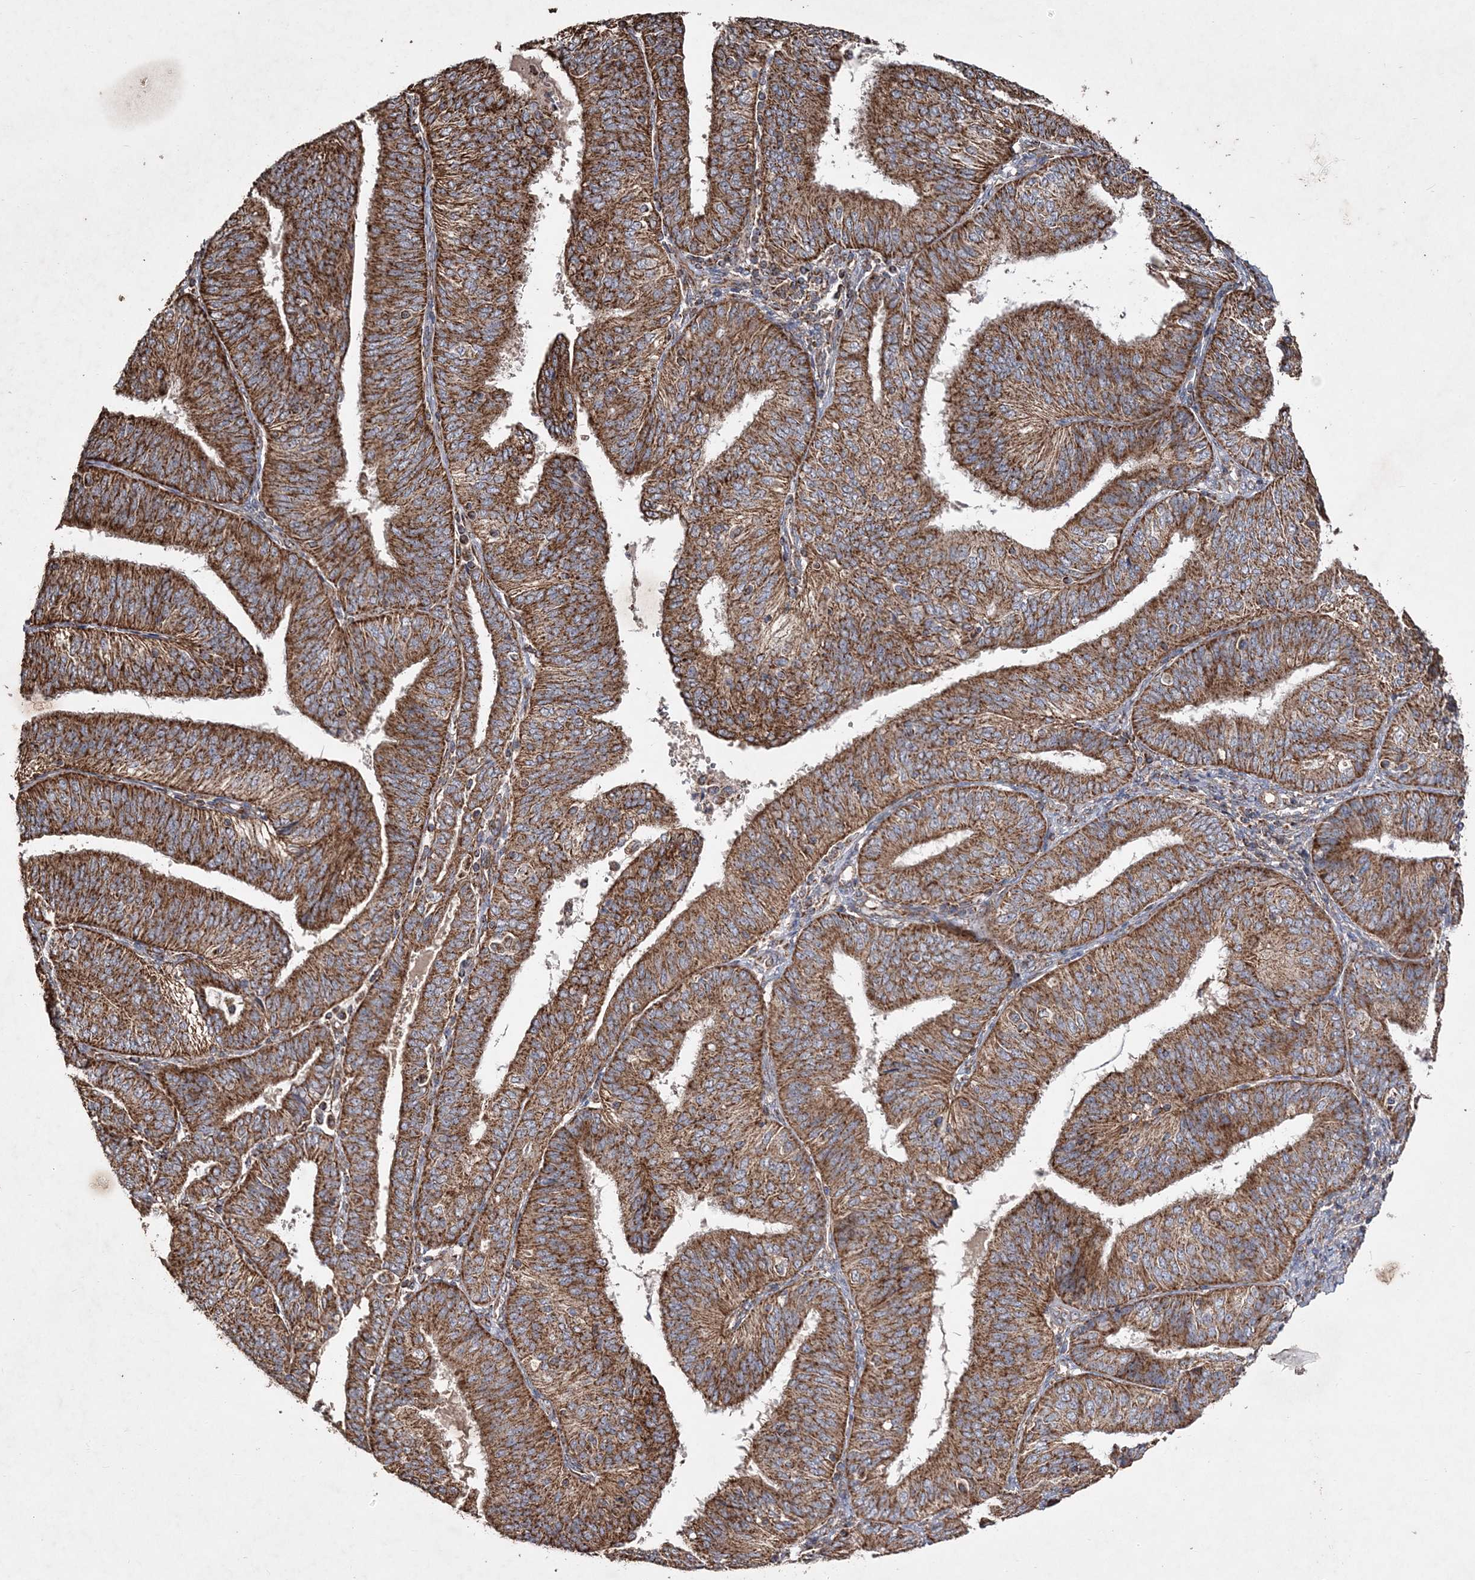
{"staining": {"intensity": "strong", "quantity": ">75%", "location": "cytoplasmic/membranous"}, "tissue": "endometrial cancer", "cell_type": "Tumor cells", "image_type": "cancer", "snomed": [{"axis": "morphology", "description": "Adenocarcinoma, NOS"}, {"axis": "topography", "description": "Endometrium"}], "caption": "Human endometrial cancer stained for a protein (brown) shows strong cytoplasmic/membranous positive positivity in approximately >75% of tumor cells.", "gene": "POC5", "patient": {"sex": "female", "age": 58}}